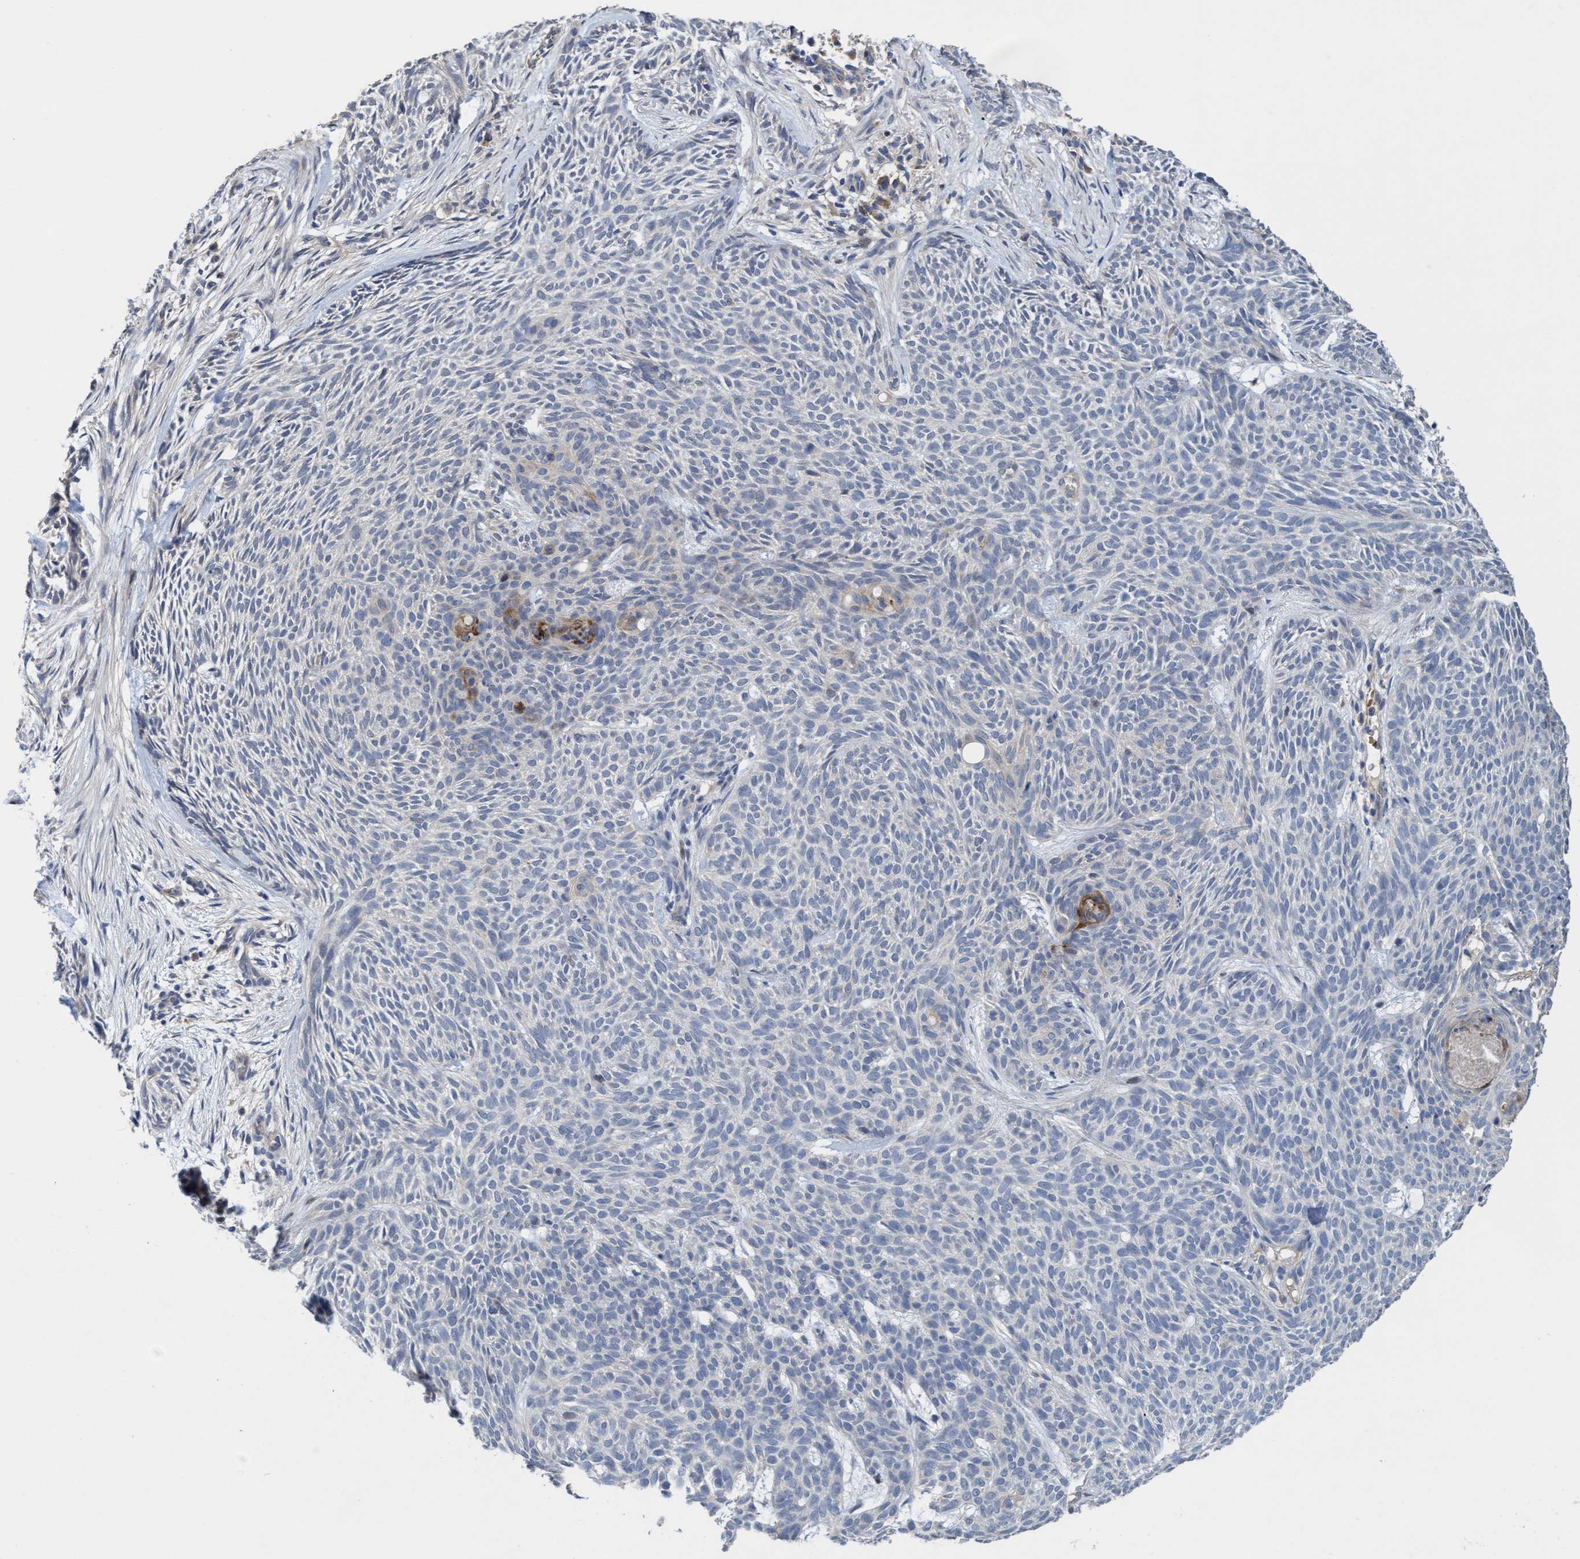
{"staining": {"intensity": "negative", "quantity": "none", "location": "none"}, "tissue": "skin cancer", "cell_type": "Tumor cells", "image_type": "cancer", "snomed": [{"axis": "morphology", "description": "Basal cell carcinoma"}, {"axis": "topography", "description": "Skin"}], "caption": "Skin cancer stained for a protein using immunohistochemistry shows no staining tumor cells.", "gene": "SEMA4D", "patient": {"sex": "female", "age": 59}}